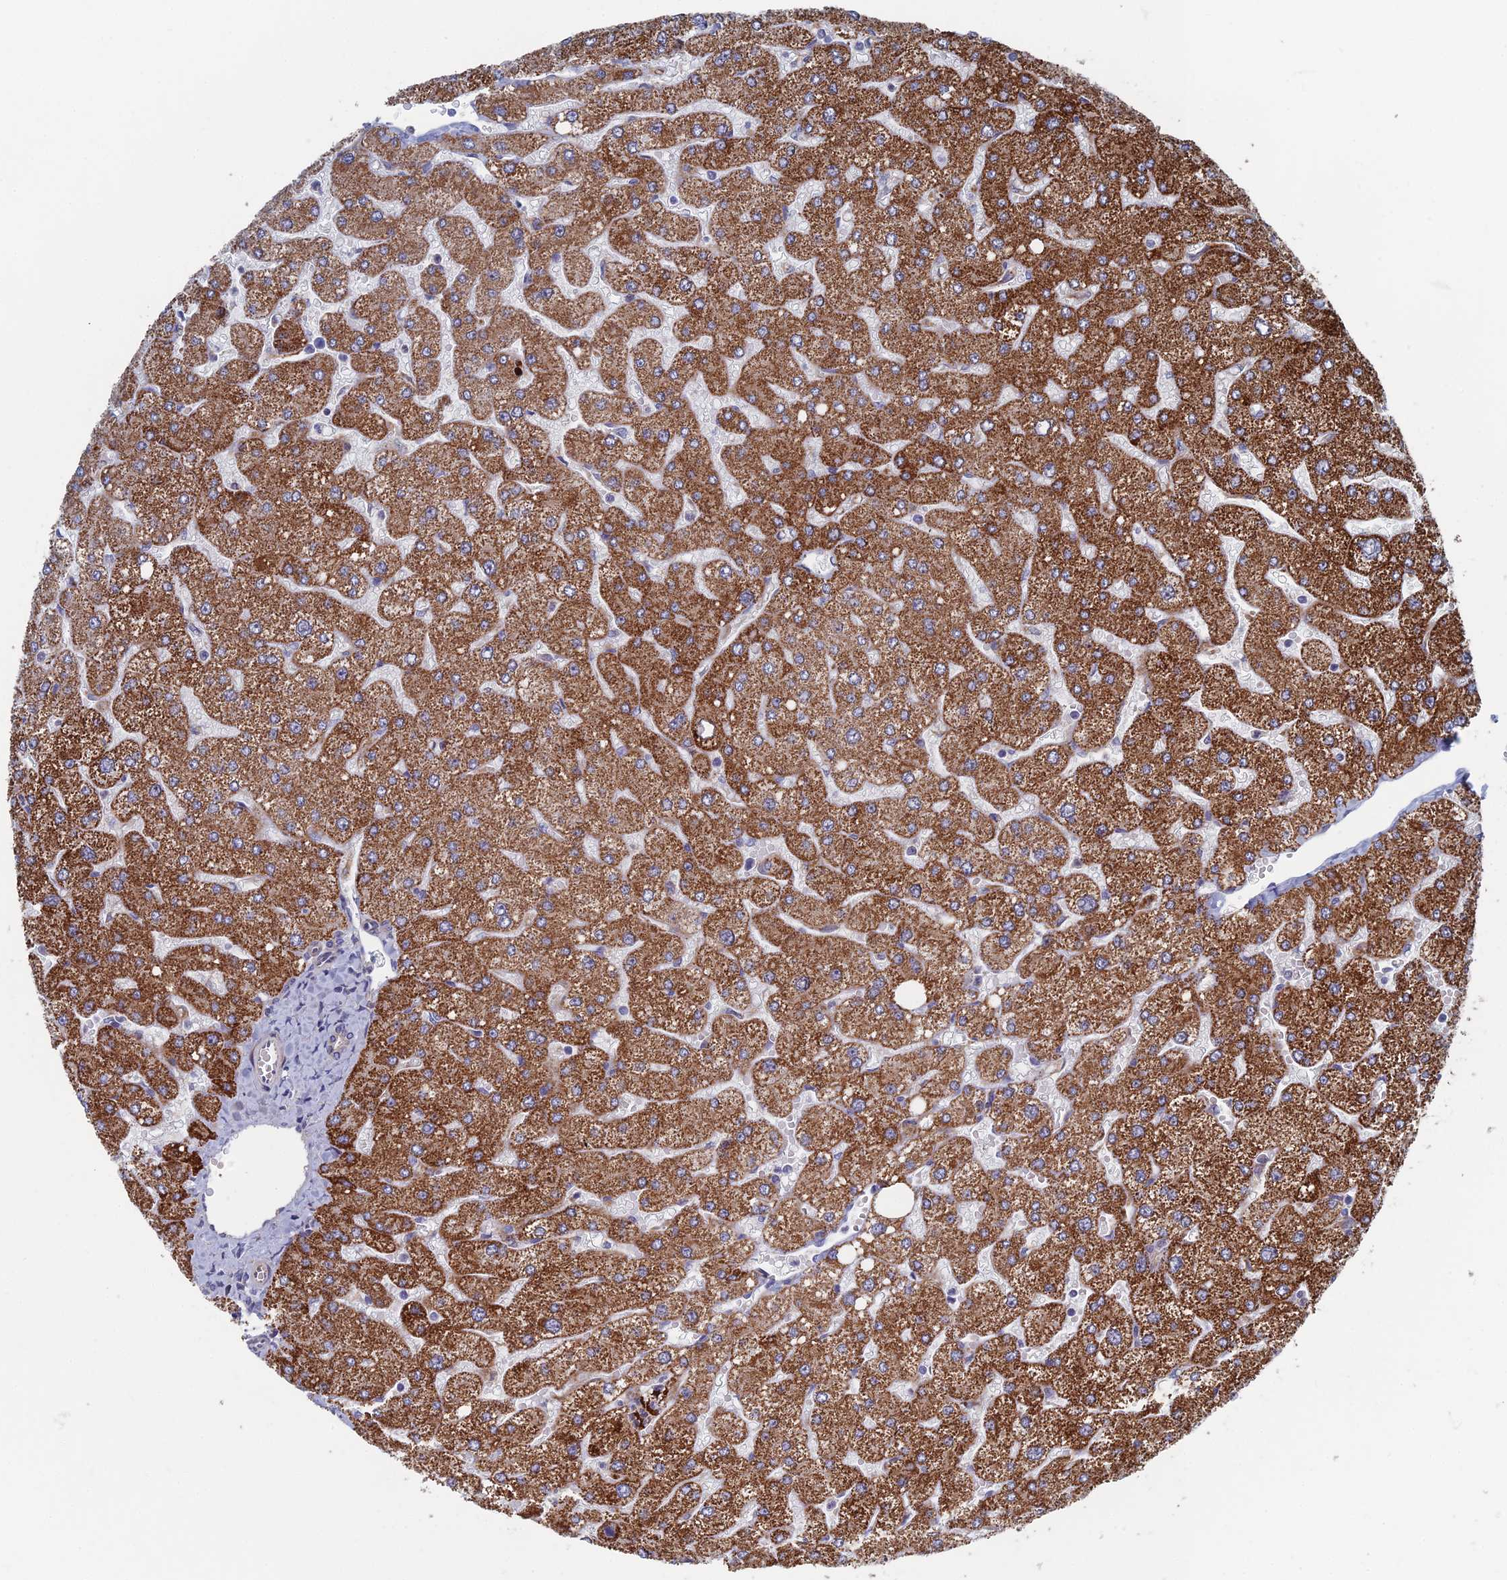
{"staining": {"intensity": "negative", "quantity": "none", "location": "none"}, "tissue": "liver", "cell_type": "Cholangiocytes", "image_type": "normal", "snomed": [{"axis": "morphology", "description": "Normal tissue, NOS"}, {"axis": "topography", "description": "Liver"}], "caption": "DAB (3,3'-diaminobenzidine) immunohistochemical staining of normal liver shows no significant expression in cholangiocytes. (DAB immunohistochemistry (IHC), high magnification).", "gene": "GTF2IRD1", "patient": {"sex": "male", "age": 55}}